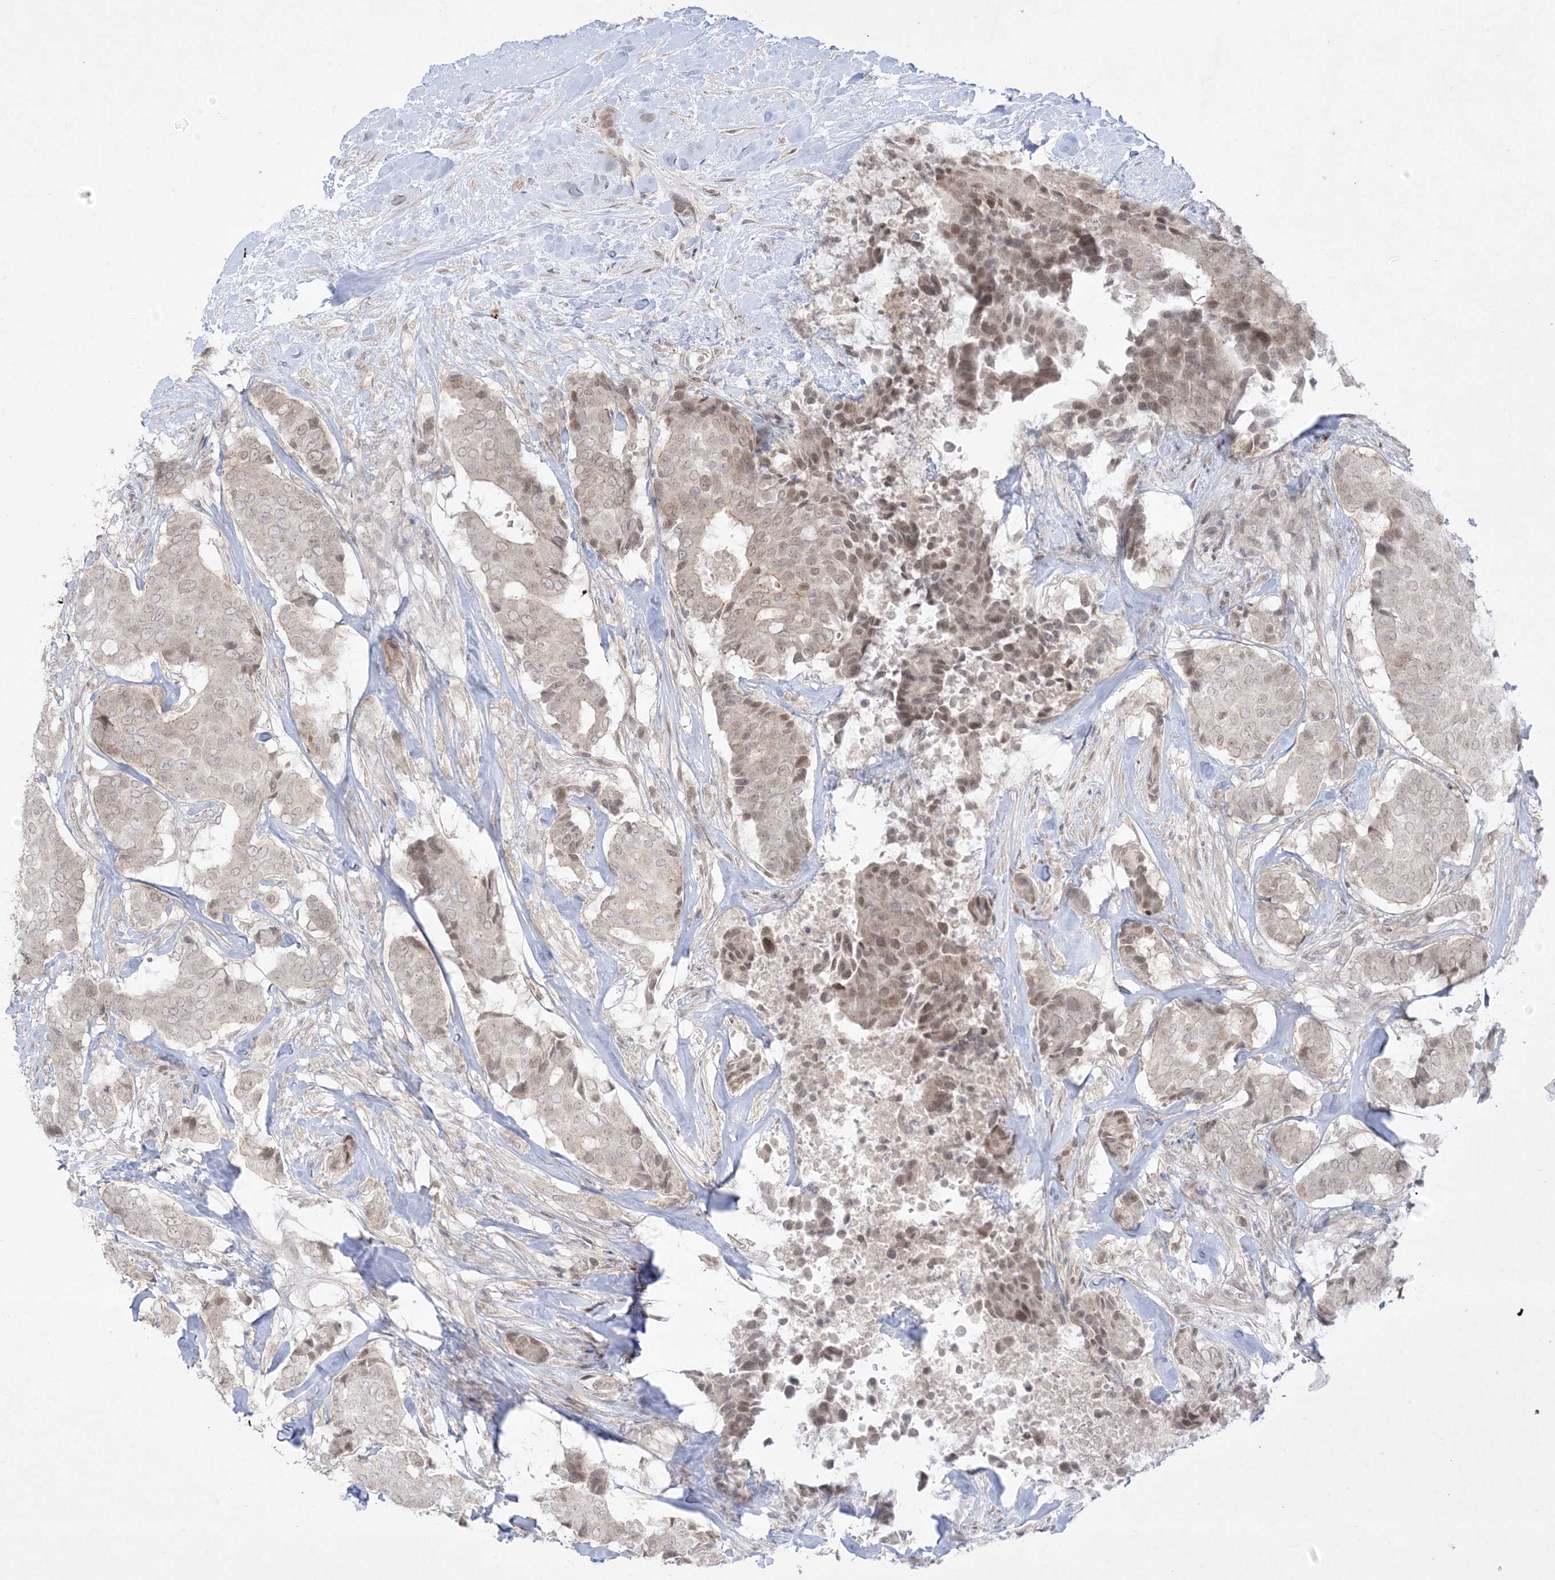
{"staining": {"intensity": "weak", "quantity": "25%-75%", "location": "nuclear"}, "tissue": "breast cancer", "cell_type": "Tumor cells", "image_type": "cancer", "snomed": [{"axis": "morphology", "description": "Duct carcinoma"}, {"axis": "topography", "description": "Breast"}], "caption": "This is an image of immunohistochemistry (IHC) staining of breast cancer, which shows weak positivity in the nuclear of tumor cells.", "gene": "PTK6", "patient": {"sex": "female", "age": 75}}